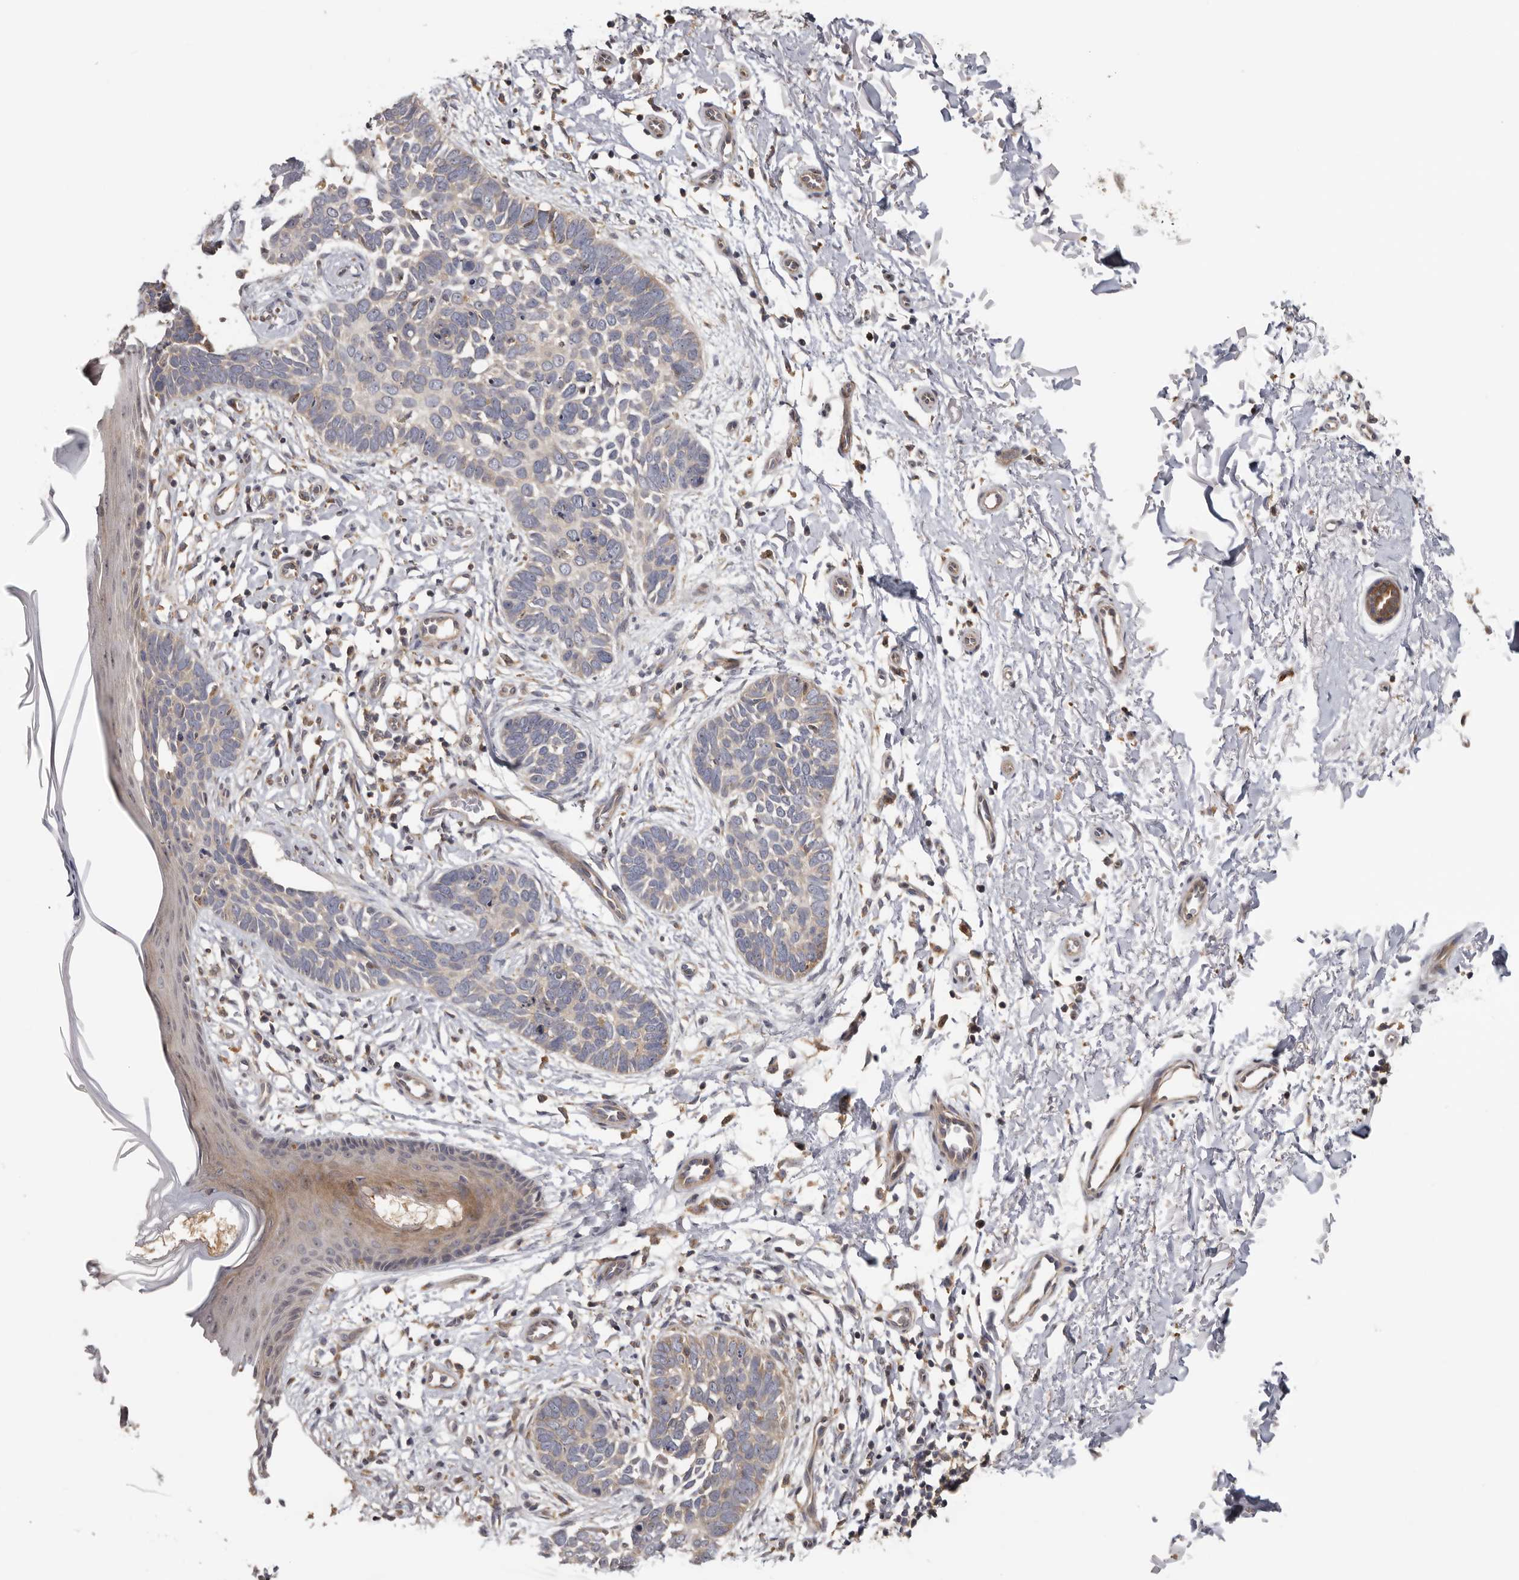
{"staining": {"intensity": "negative", "quantity": "none", "location": "none"}, "tissue": "skin cancer", "cell_type": "Tumor cells", "image_type": "cancer", "snomed": [{"axis": "morphology", "description": "Normal tissue, NOS"}, {"axis": "morphology", "description": "Basal cell carcinoma"}, {"axis": "topography", "description": "Skin"}], "caption": "Immunohistochemical staining of skin cancer exhibits no significant positivity in tumor cells.", "gene": "HINT3", "patient": {"sex": "male", "age": 77}}